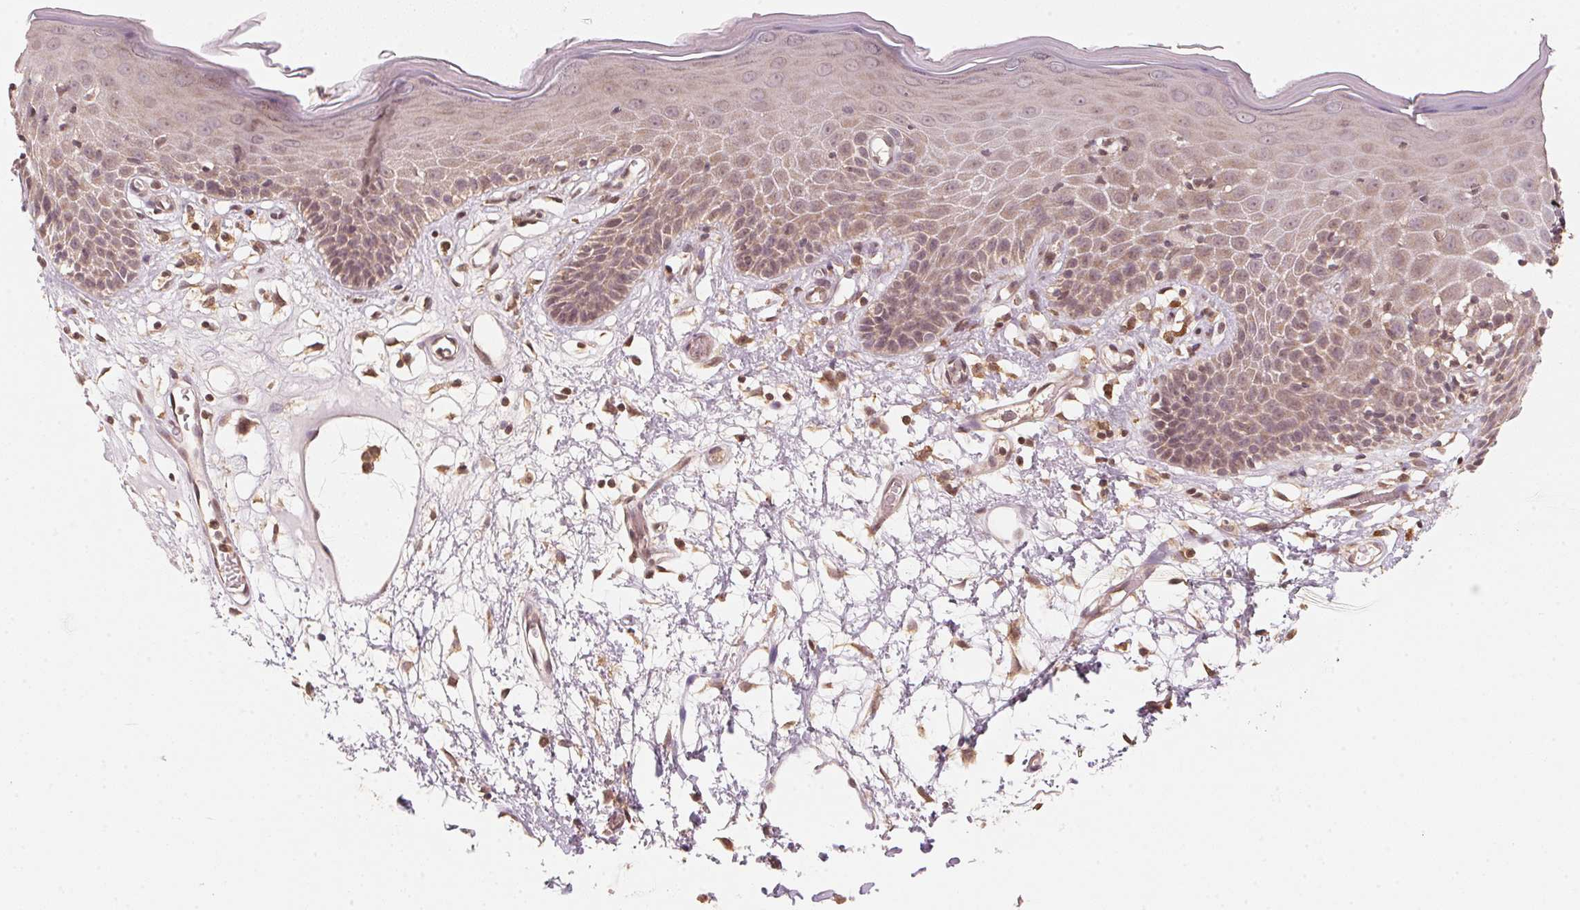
{"staining": {"intensity": "moderate", "quantity": "25%-75%", "location": "cytoplasmic/membranous,nuclear"}, "tissue": "skin", "cell_type": "Epidermal cells", "image_type": "normal", "snomed": [{"axis": "morphology", "description": "Normal tissue, NOS"}, {"axis": "topography", "description": "Vulva"}], "caption": "This image shows IHC staining of unremarkable skin, with medium moderate cytoplasmic/membranous,nuclear staining in approximately 25%-75% of epidermal cells.", "gene": "C2orf73", "patient": {"sex": "female", "age": 68}}